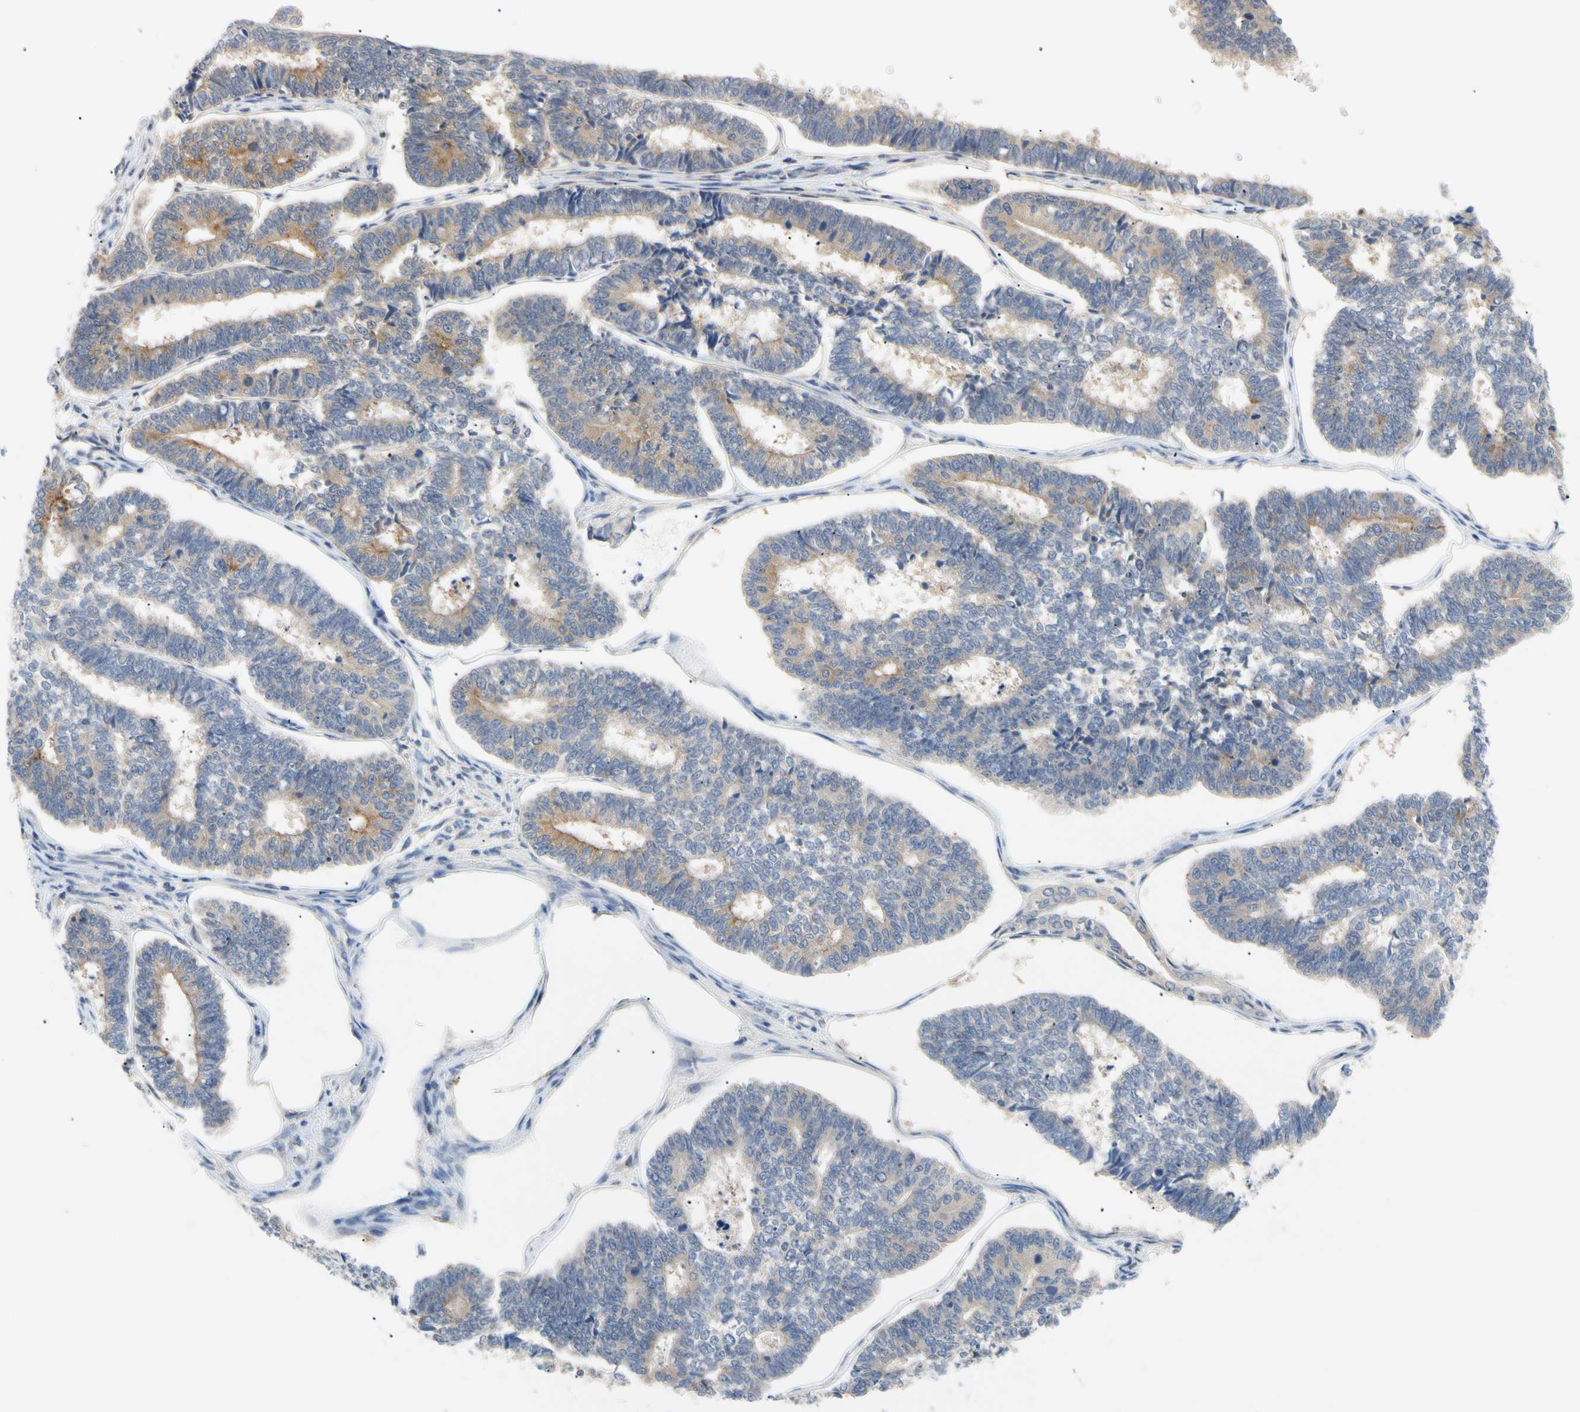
{"staining": {"intensity": "moderate", "quantity": "<25%", "location": "cytoplasmic/membranous"}, "tissue": "endometrial cancer", "cell_type": "Tumor cells", "image_type": "cancer", "snomed": [{"axis": "morphology", "description": "Adenocarcinoma, NOS"}, {"axis": "topography", "description": "Endometrium"}], "caption": "An immunohistochemistry photomicrograph of tumor tissue is shown. Protein staining in brown labels moderate cytoplasmic/membranous positivity in endometrial cancer (adenocarcinoma) within tumor cells.", "gene": "SEC23B", "patient": {"sex": "female", "age": 70}}